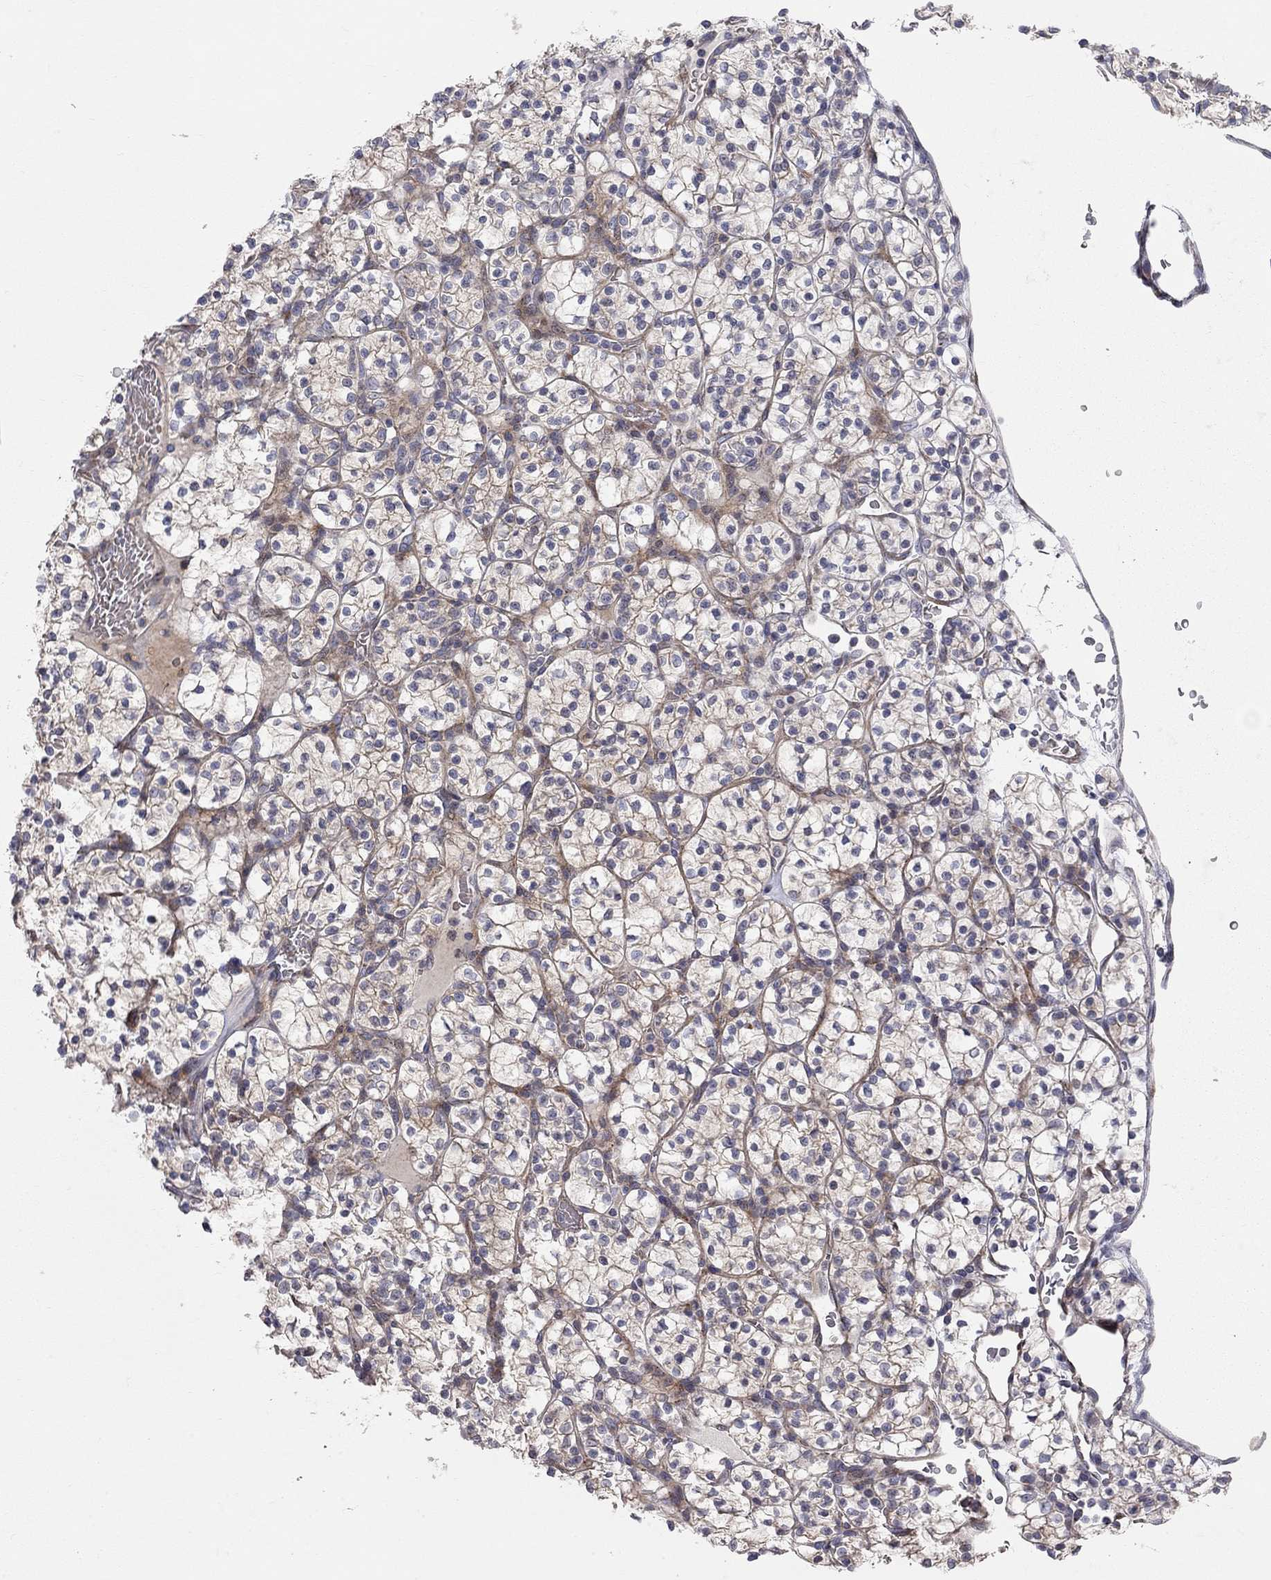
{"staining": {"intensity": "weak", "quantity": ">75%", "location": "cytoplasmic/membranous"}, "tissue": "renal cancer", "cell_type": "Tumor cells", "image_type": "cancer", "snomed": [{"axis": "morphology", "description": "Adenocarcinoma, NOS"}, {"axis": "topography", "description": "Kidney"}], "caption": "A photomicrograph of human adenocarcinoma (renal) stained for a protein displays weak cytoplasmic/membranous brown staining in tumor cells. (Stains: DAB in brown, nuclei in blue, Microscopy: brightfield microscopy at high magnification).", "gene": "KANSL1L", "patient": {"sex": "female", "age": 89}}